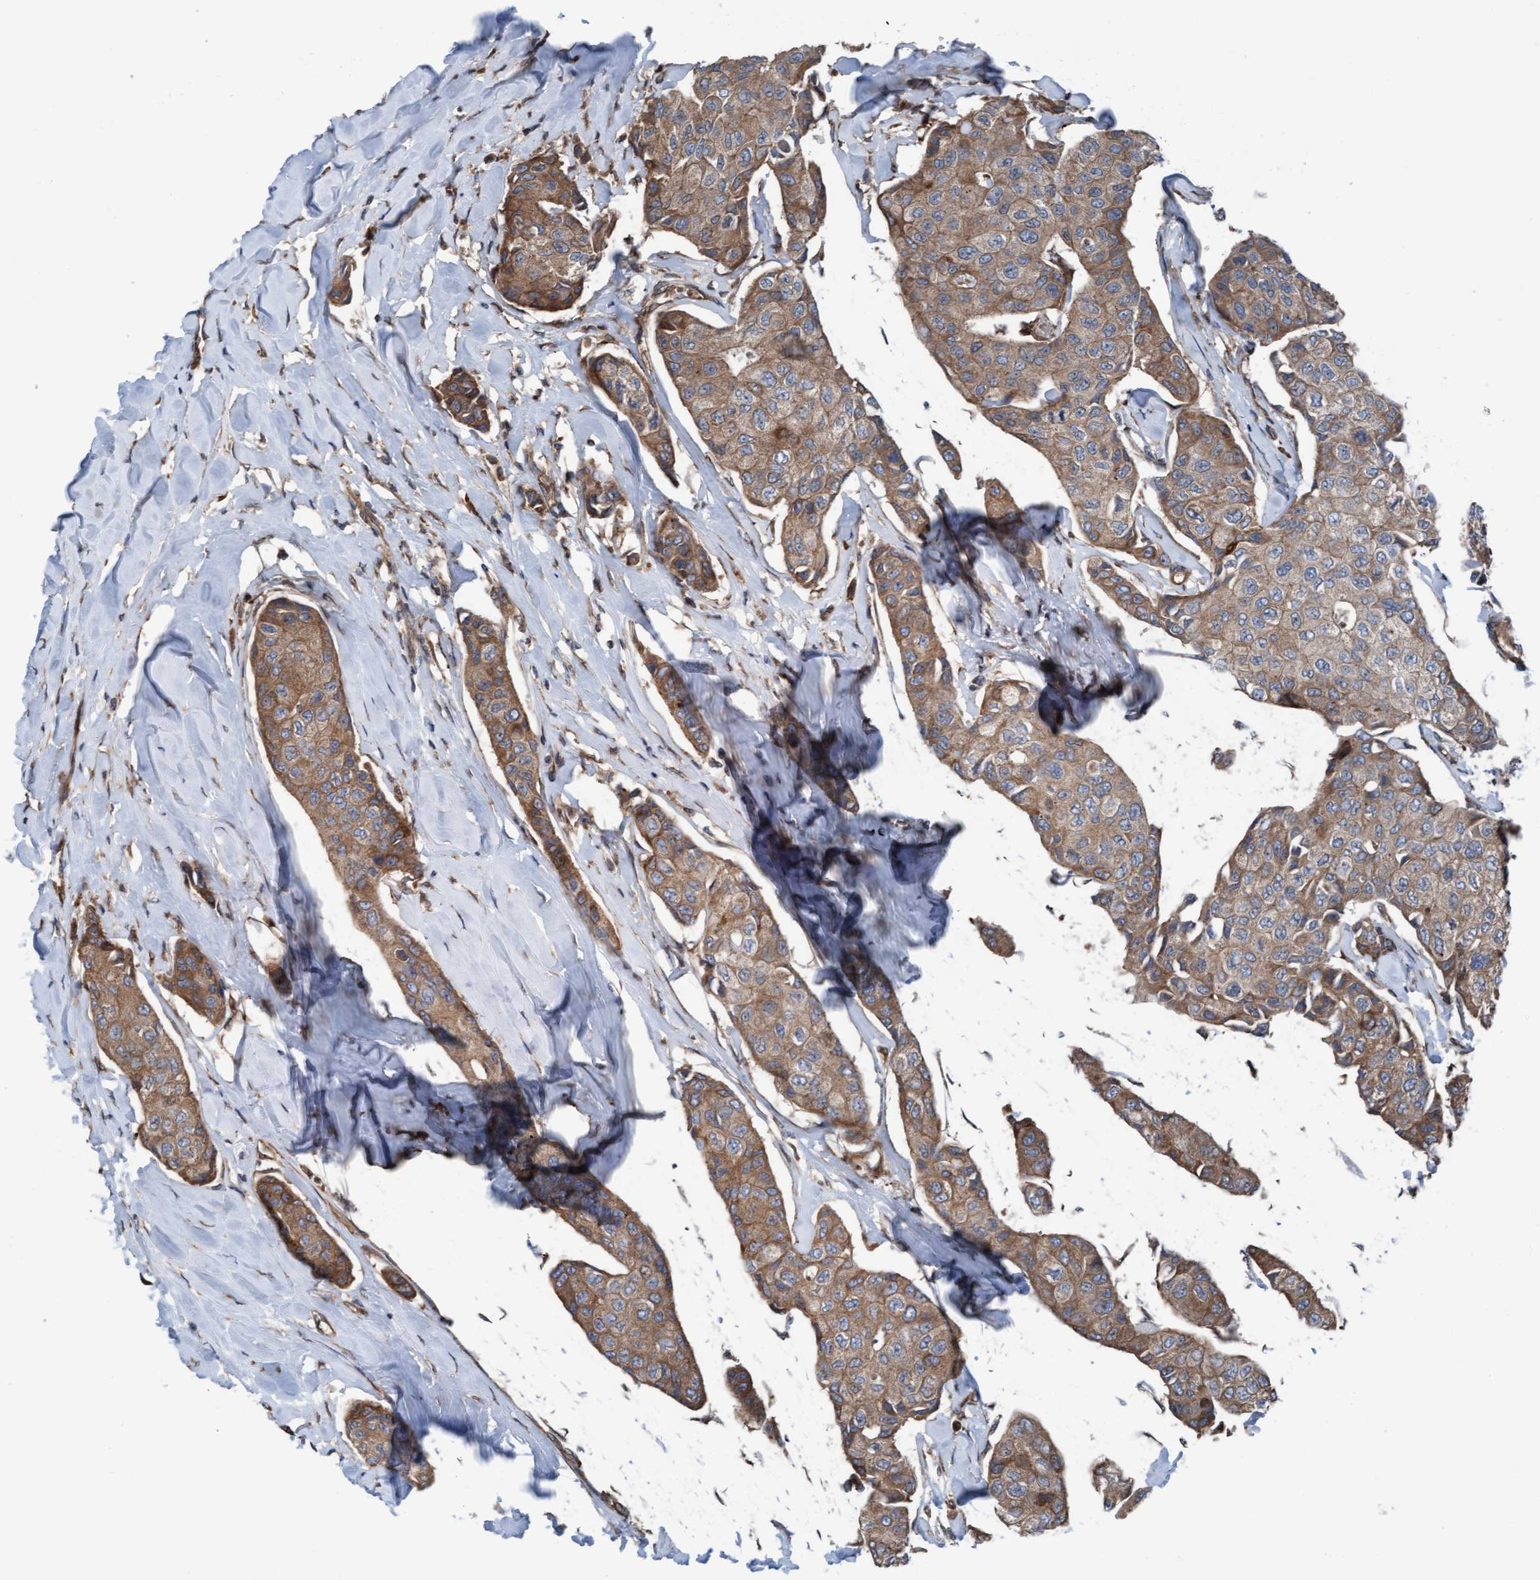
{"staining": {"intensity": "moderate", "quantity": ">75%", "location": "cytoplasmic/membranous"}, "tissue": "breast cancer", "cell_type": "Tumor cells", "image_type": "cancer", "snomed": [{"axis": "morphology", "description": "Duct carcinoma"}, {"axis": "topography", "description": "Breast"}], "caption": "Immunohistochemistry (IHC) (DAB) staining of human breast cancer reveals moderate cytoplasmic/membranous protein staining in approximately >75% of tumor cells.", "gene": "RAP1GAP2", "patient": {"sex": "female", "age": 80}}